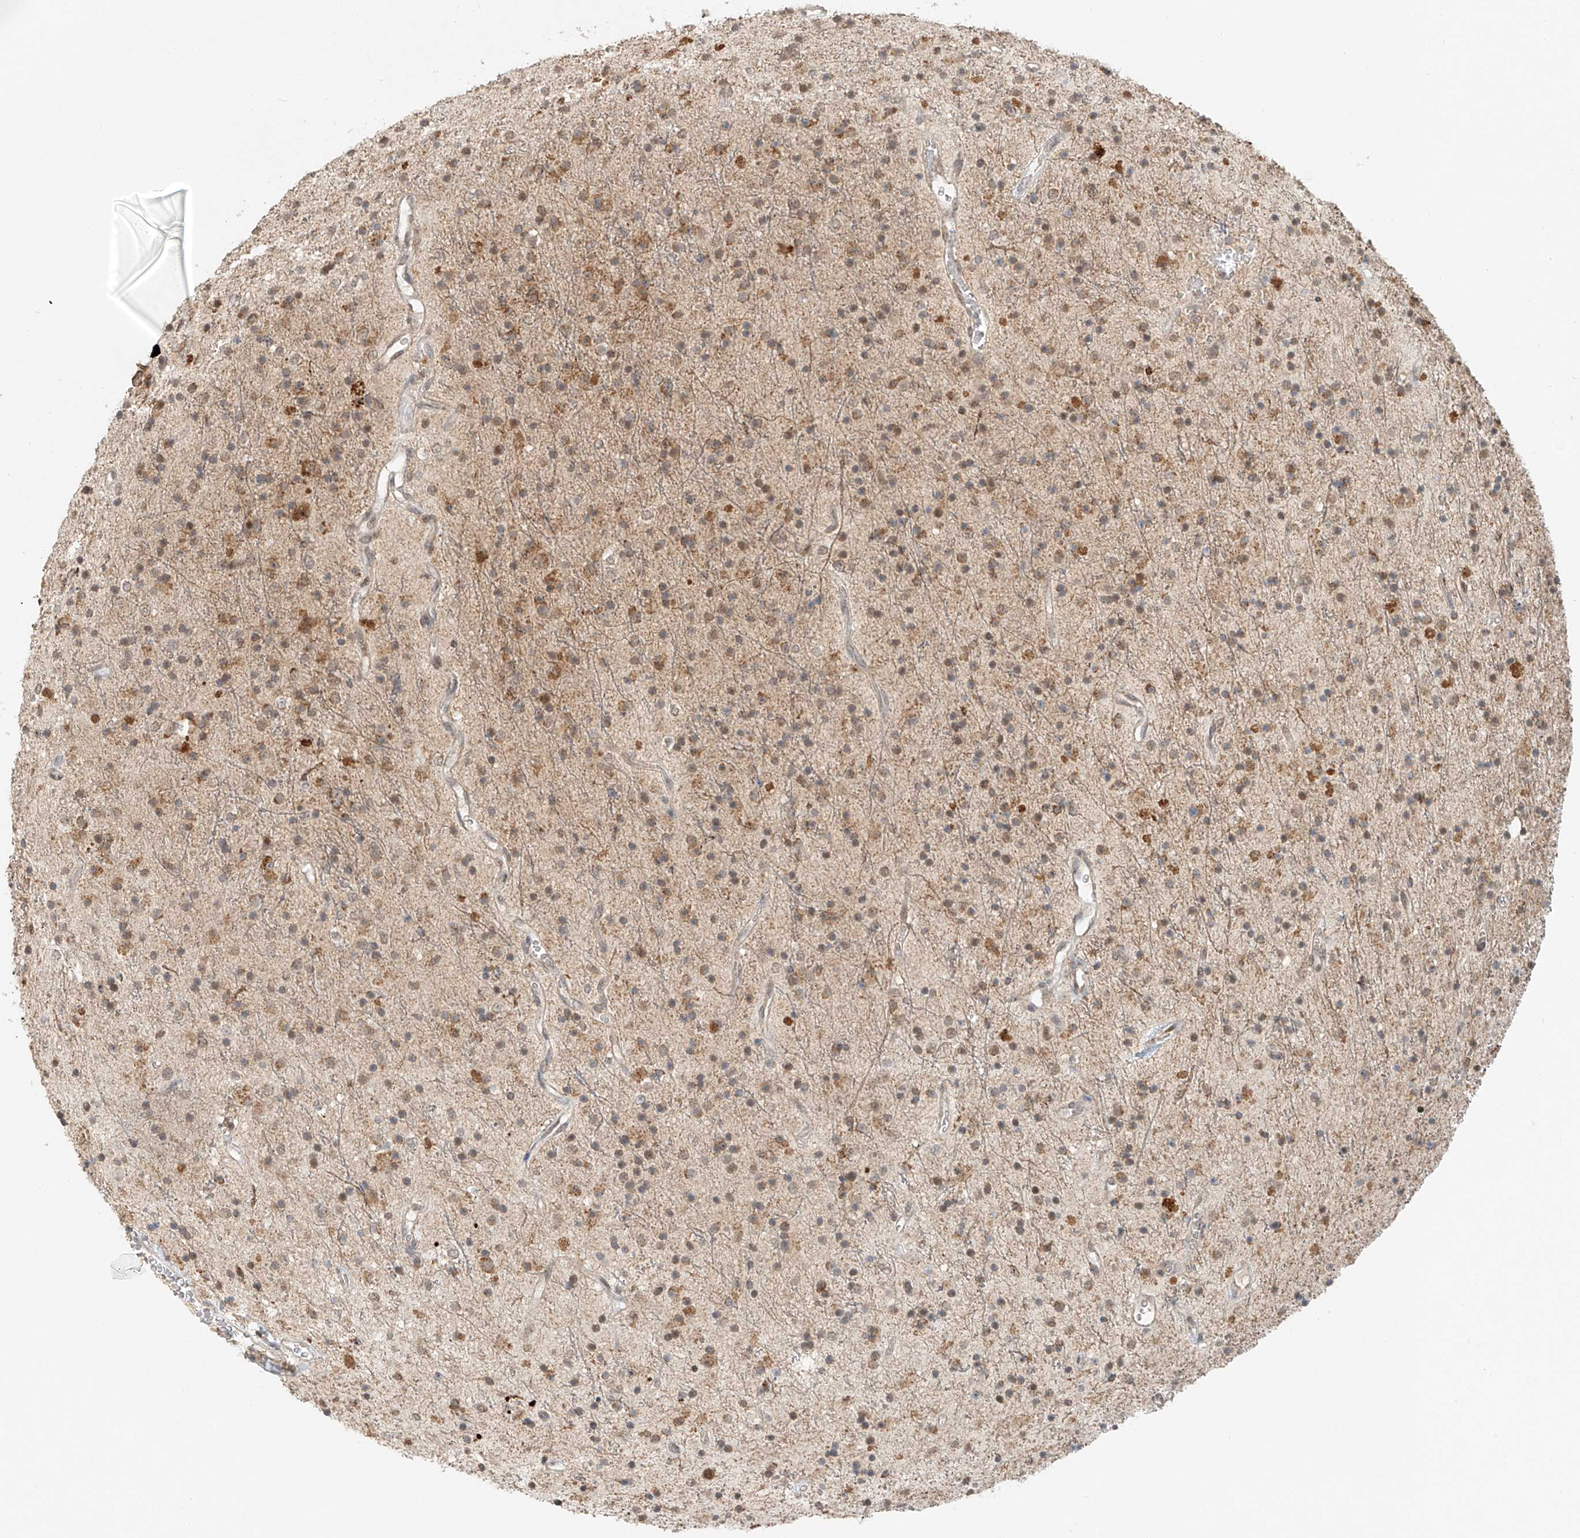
{"staining": {"intensity": "weak", "quantity": "25%-75%", "location": "cytoplasmic/membranous"}, "tissue": "glioma", "cell_type": "Tumor cells", "image_type": "cancer", "snomed": [{"axis": "morphology", "description": "Glioma, malignant, High grade"}, {"axis": "topography", "description": "Brain"}], "caption": "Weak cytoplasmic/membranous protein expression is appreciated in about 25%-75% of tumor cells in glioma.", "gene": "SYTL3", "patient": {"sex": "male", "age": 34}}